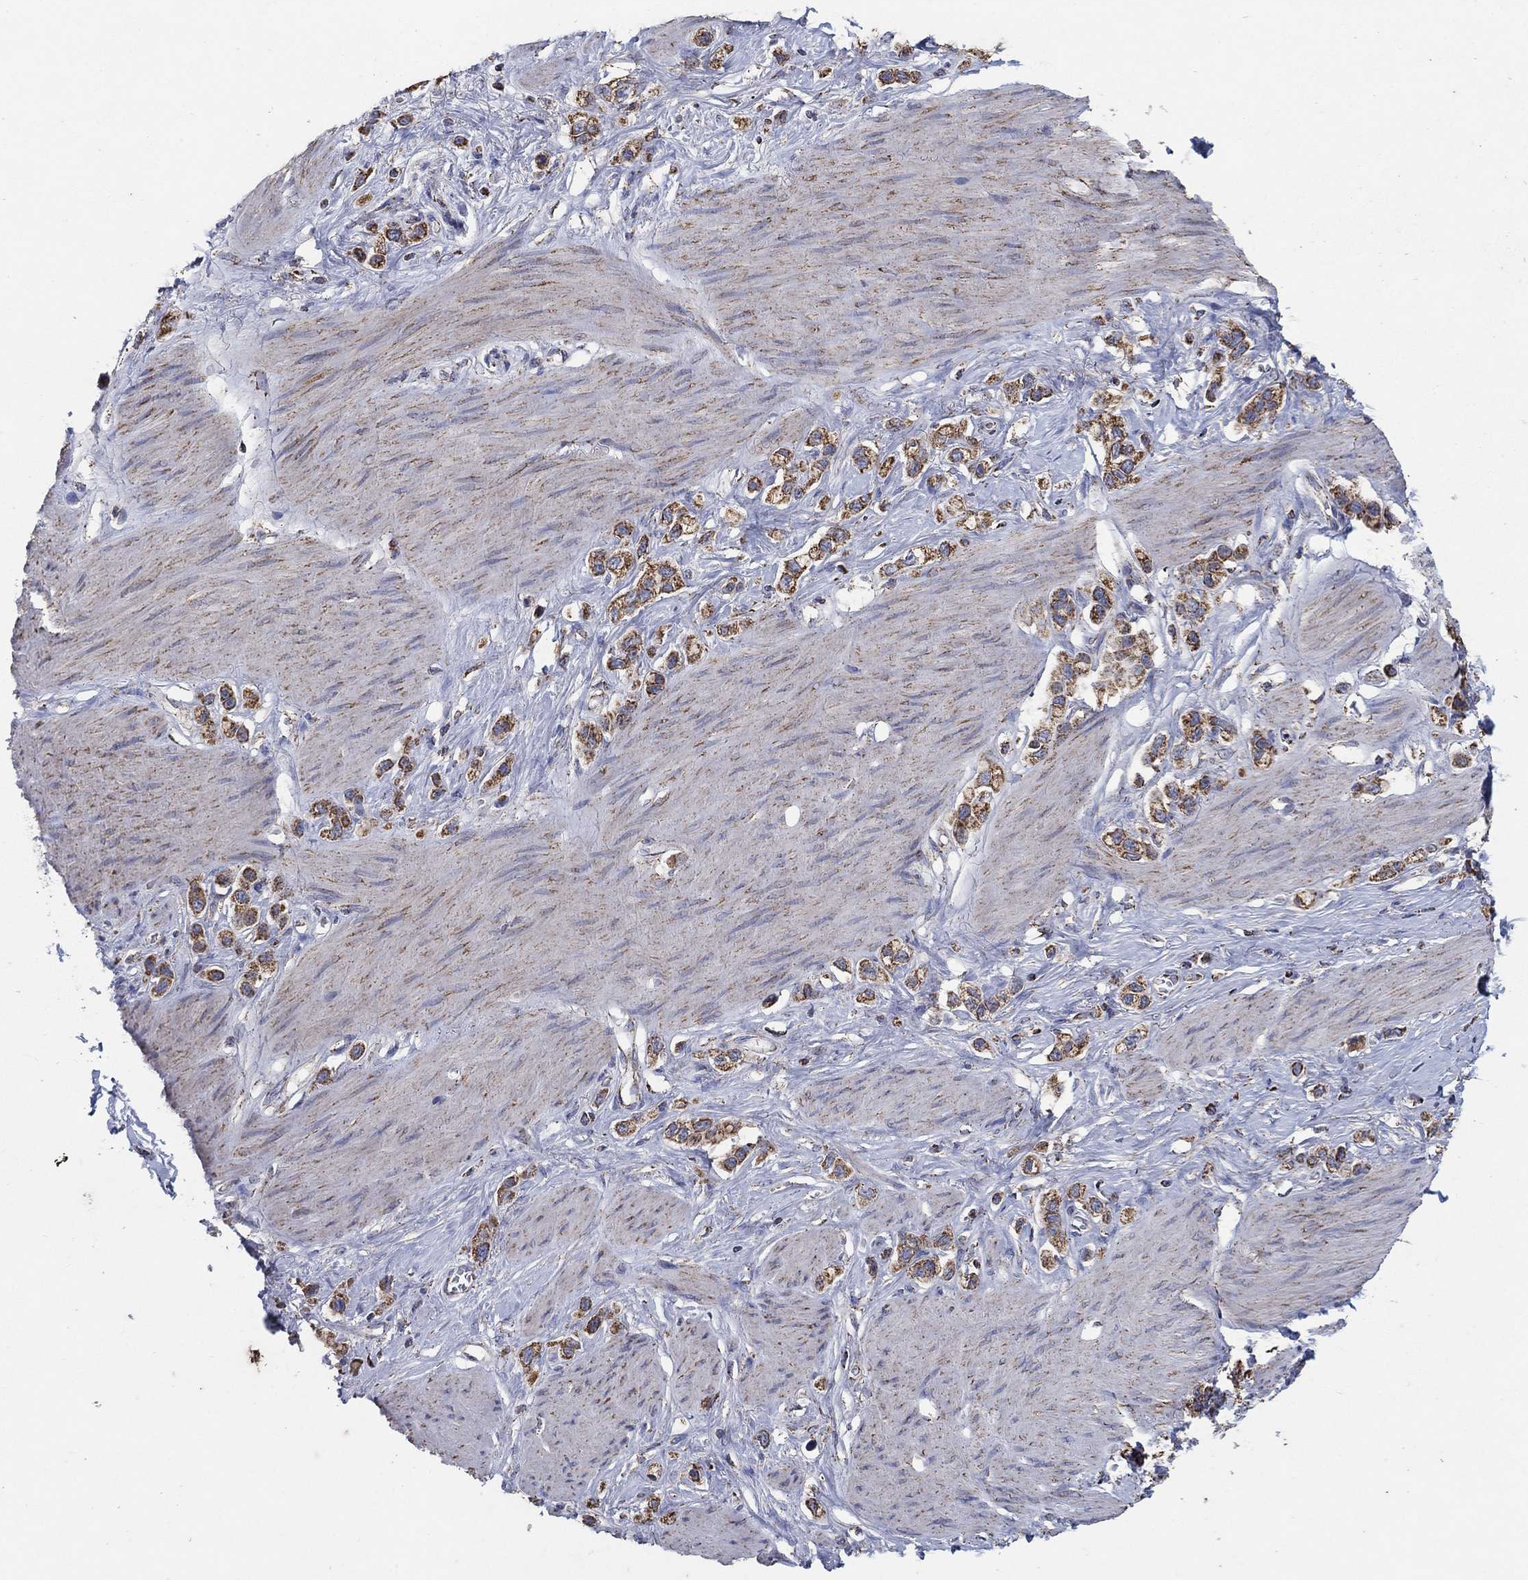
{"staining": {"intensity": "strong", "quantity": ">75%", "location": "cytoplasmic/membranous"}, "tissue": "stomach cancer", "cell_type": "Tumor cells", "image_type": "cancer", "snomed": [{"axis": "morphology", "description": "Normal tissue, NOS"}, {"axis": "morphology", "description": "Adenocarcinoma, NOS"}, {"axis": "morphology", "description": "Adenocarcinoma, High grade"}, {"axis": "topography", "description": "Stomach, upper"}, {"axis": "topography", "description": "Stomach"}], "caption": "Human adenocarcinoma (stomach) stained with a brown dye exhibits strong cytoplasmic/membranous positive positivity in about >75% of tumor cells.", "gene": "C9orf85", "patient": {"sex": "female", "age": 65}}